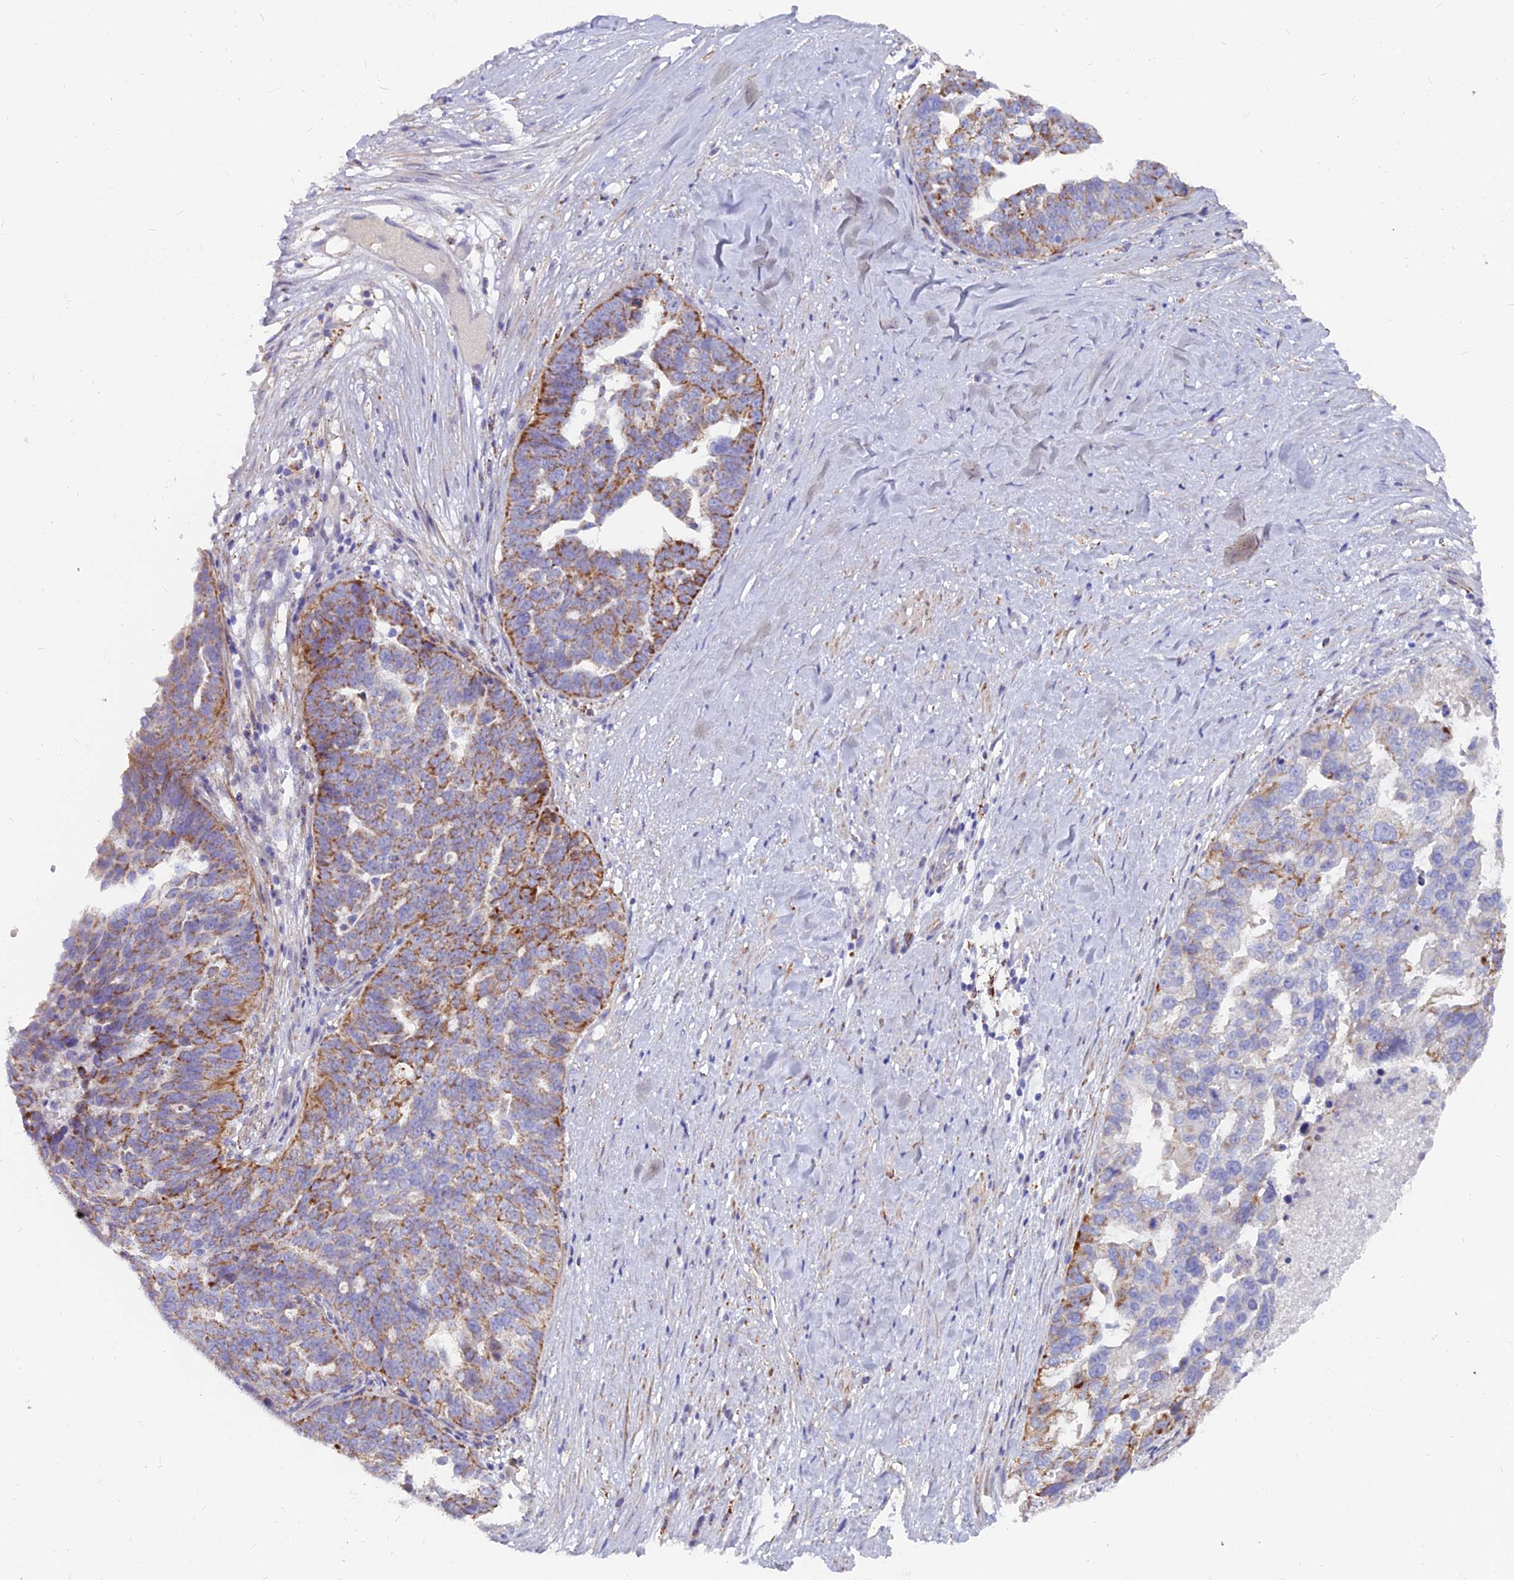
{"staining": {"intensity": "moderate", "quantity": "25%-75%", "location": "cytoplasmic/membranous"}, "tissue": "ovarian cancer", "cell_type": "Tumor cells", "image_type": "cancer", "snomed": [{"axis": "morphology", "description": "Cystadenocarcinoma, serous, NOS"}, {"axis": "topography", "description": "Ovary"}], "caption": "IHC histopathology image of neoplastic tissue: serous cystadenocarcinoma (ovarian) stained using IHC displays medium levels of moderate protein expression localized specifically in the cytoplasmic/membranous of tumor cells, appearing as a cytoplasmic/membranous brown color.", "gene": "TIGD6", "patient": {"sex": "female", "age": 59}}